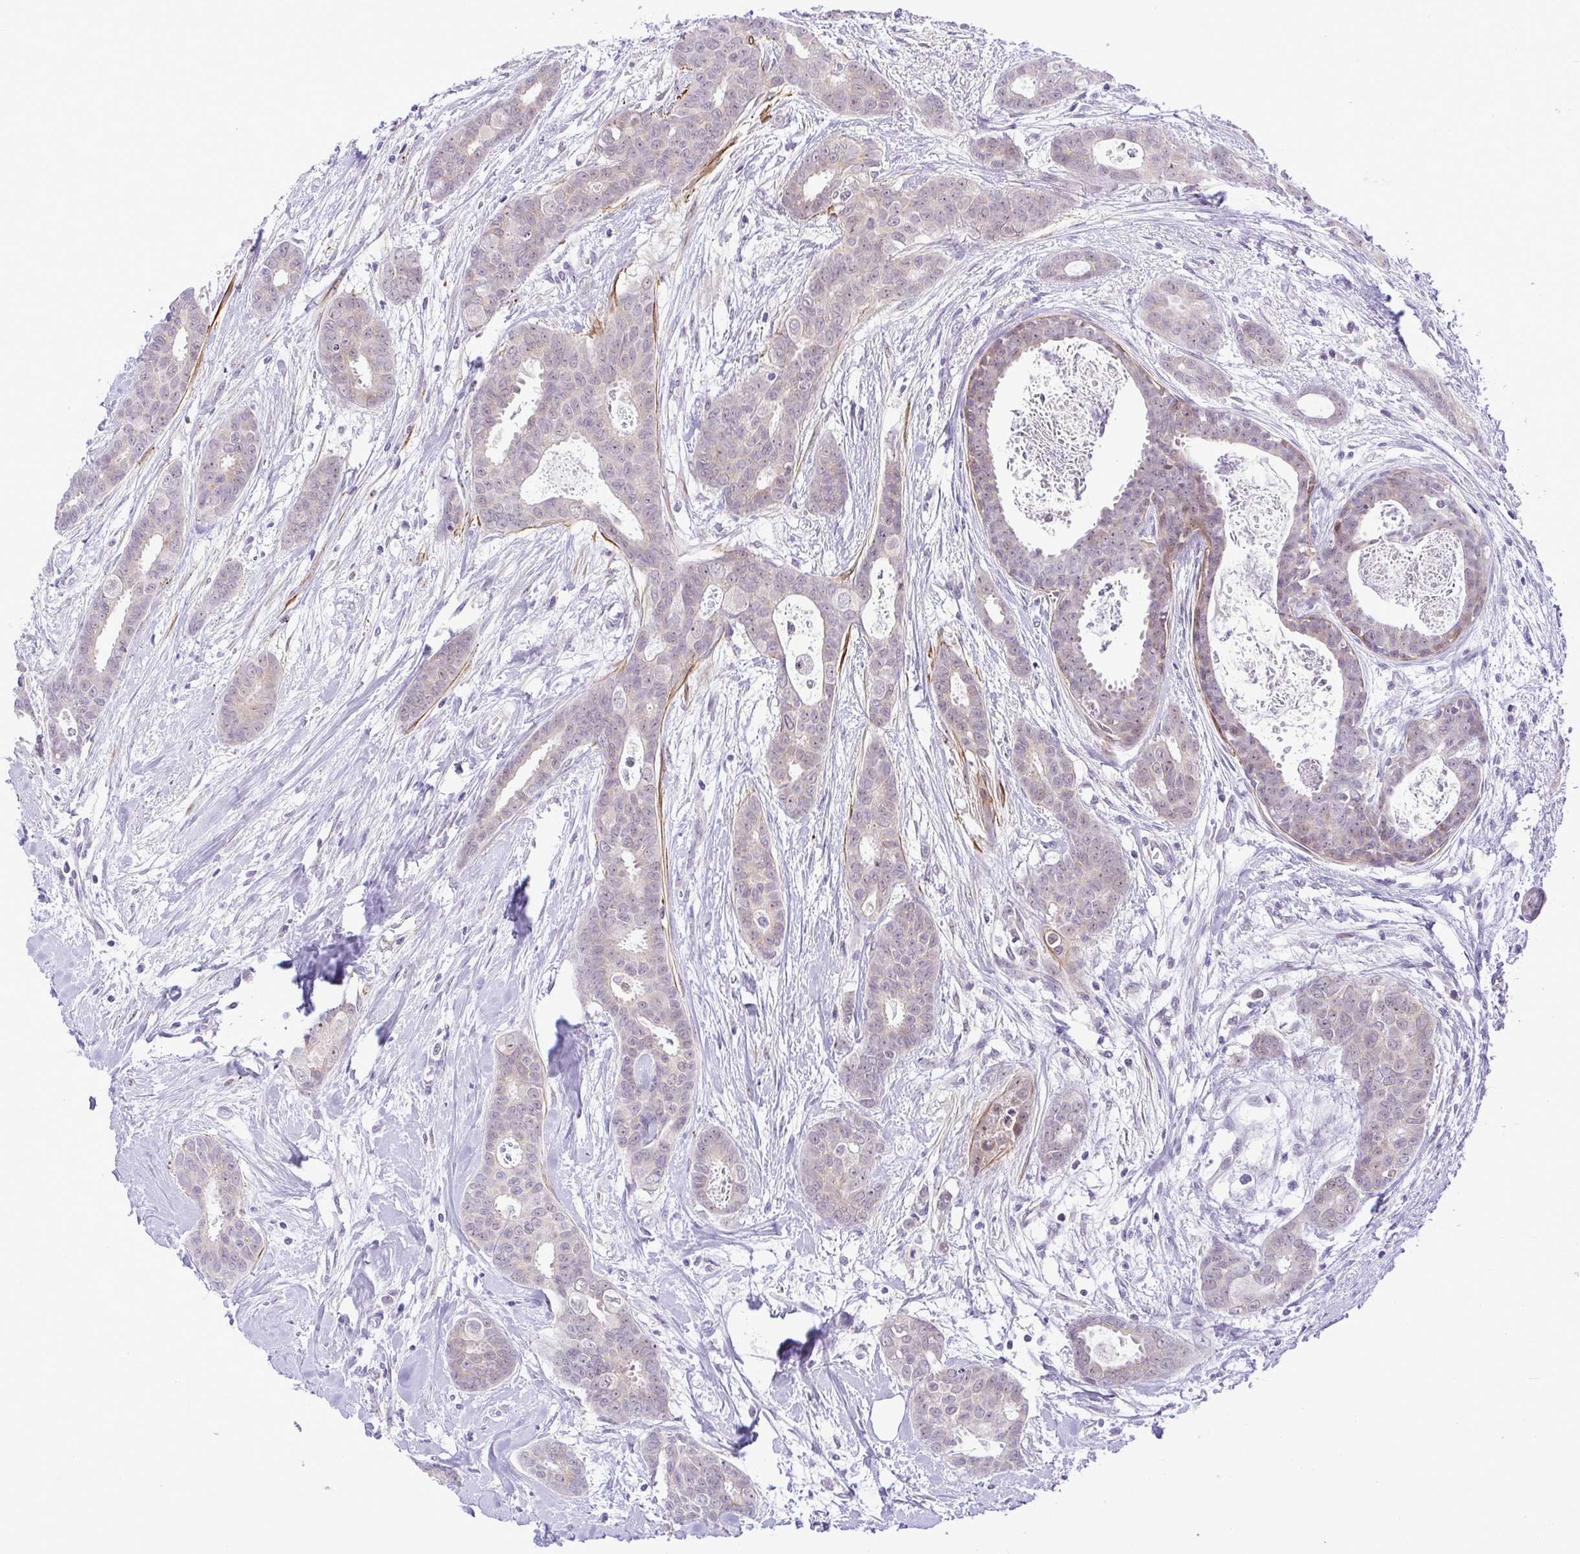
{"staining": {"intensity": "weak", "quantity": ">75%", "location": "cytoplasmic/membranous,nuclear"}, "tissue": "breast cancer", "cell_type": "Tumor cells", "image_type": "cancer", "snomed": [{"axis": "morphology", "description": "Duct carcinoma"}, {"axis": "topography", "description": "Breast"}], "caption": "Breast cancer (invasive ductal carcinoma) was stained to show a protein in brown. There is low levels of weak cytoplasmic/membranous and nuclear expression in about >75% of tumor cells.", "gene": "RSL24D1", "patient": {"sex": "female", "age": 45}}